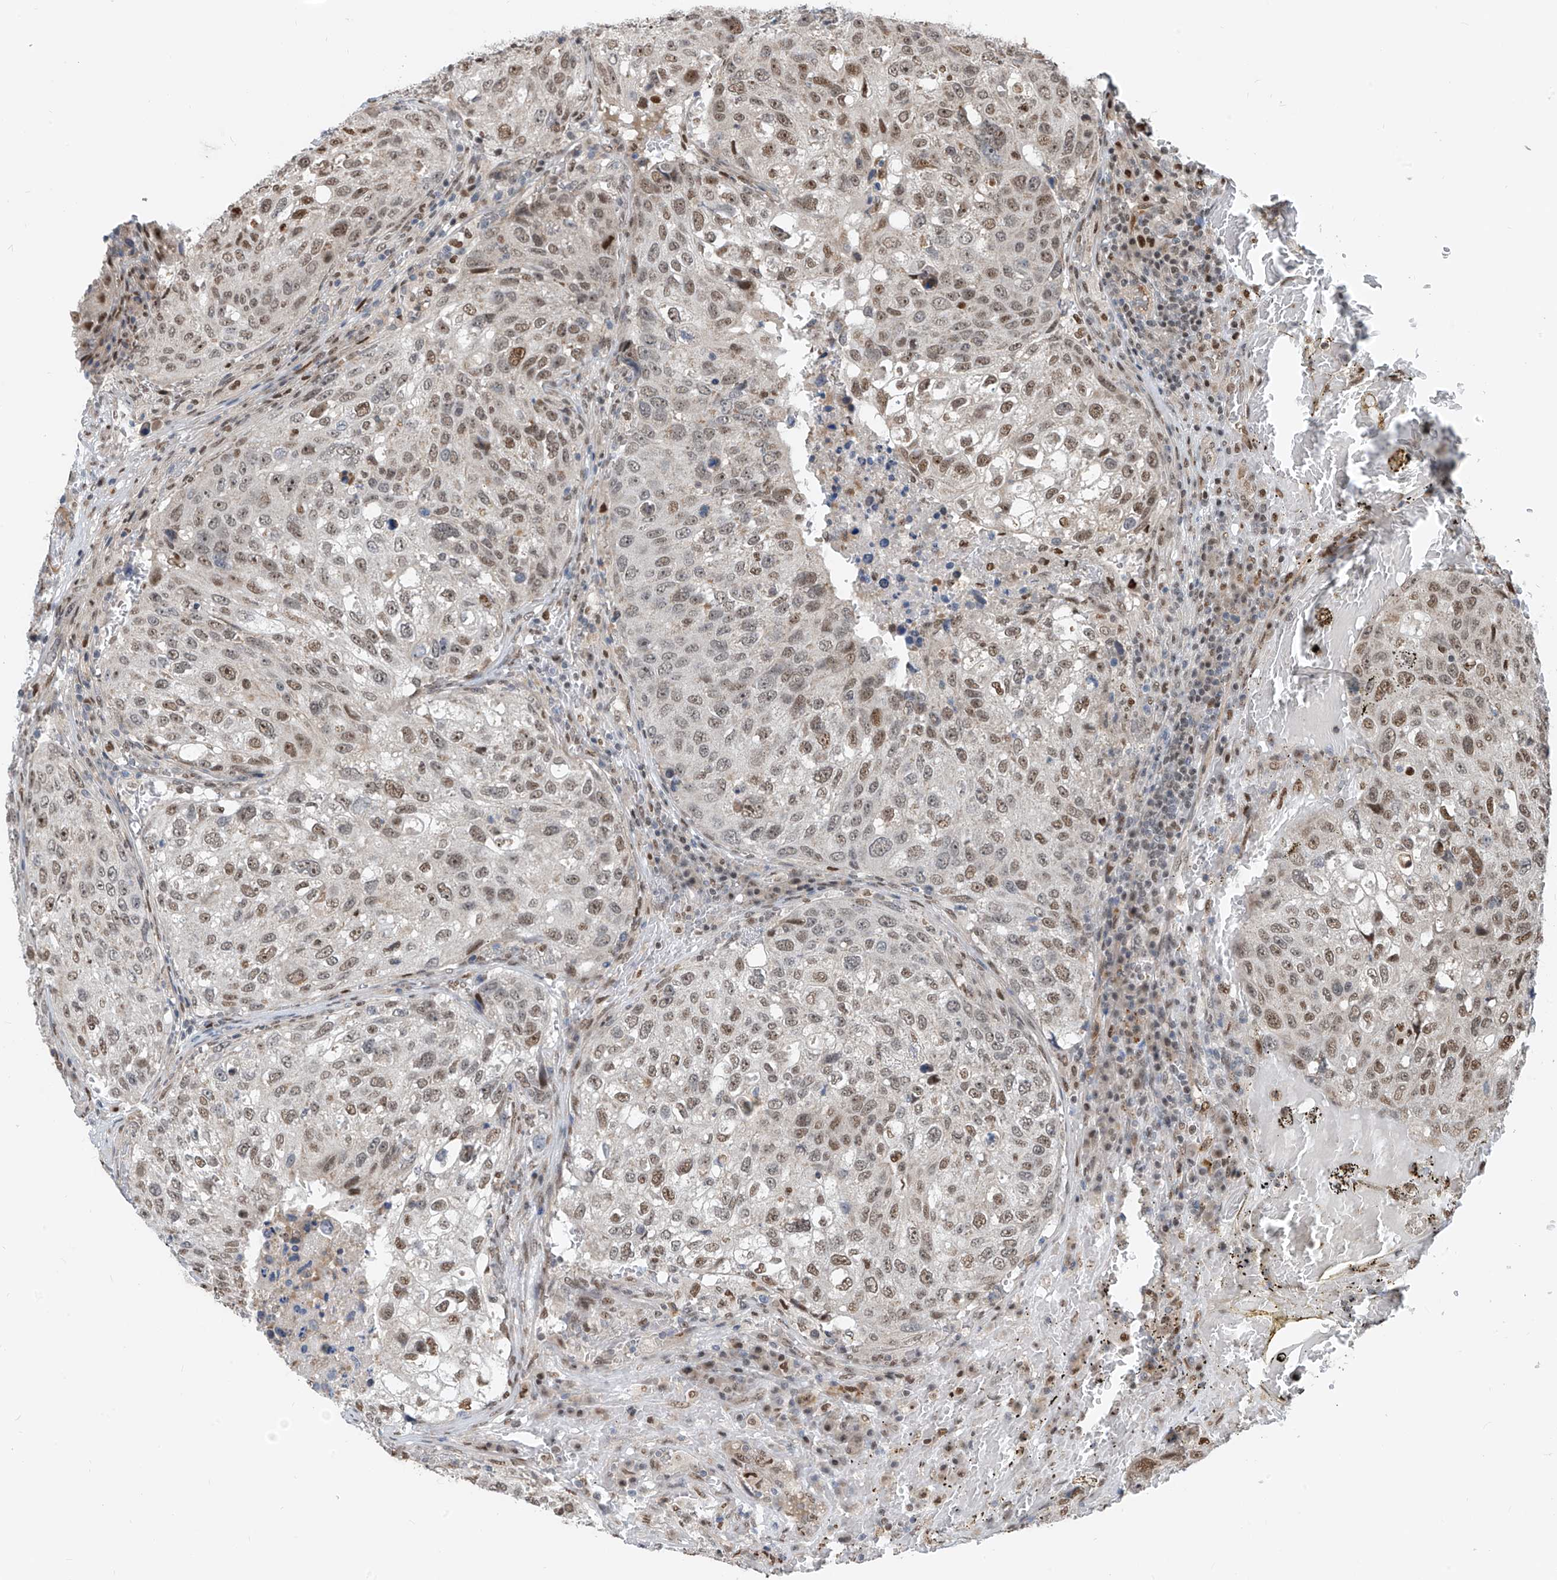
{"staining": {"intensity": "weak", "quantity": ">75%", "location": "nuclear"}, "tissue": "urothelial cancer", "cell_type": "Tumor cells", "image_type": "cancer", "snomed": [{"axis": "morphology", "description": "Urothelial carcinoma, High grade"}, {"axis": "topography", "description": "Lymph node"}, {"axis": "topography", "description": "Urinary bladder"}], "caption": "Human urothelial carcinoma (high-grade) stained for a protein (brown) exhibits weak nuclear positive positivity in approximately >75% of tumor cells.", "gene": "RBP7", "patient": {"sex": "male", "age": 51}}